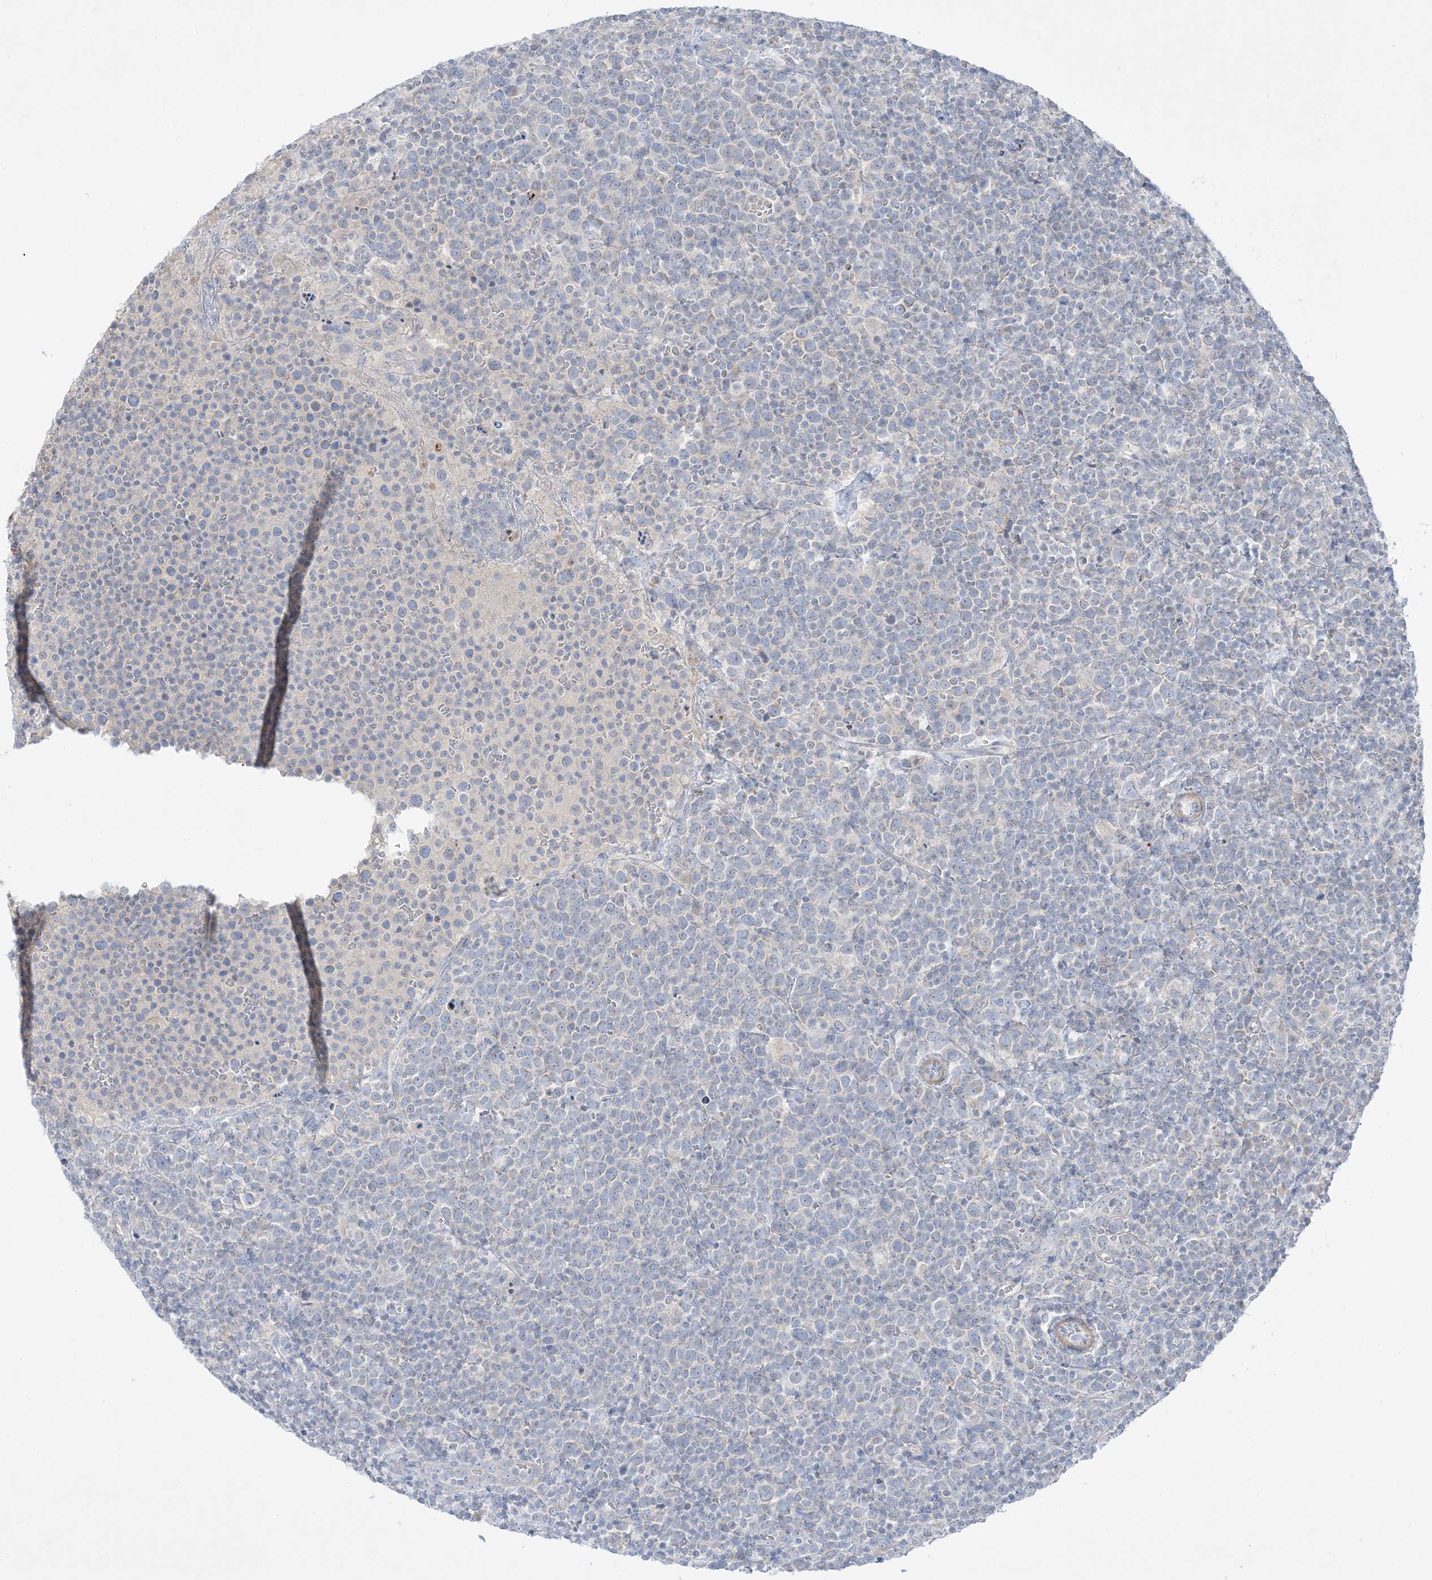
{"staining": {"intensity": "negative", "quantity": "none", "location": "none"}, "tissue": "lymphoma", "cell_type": "Tumor cells", "image_type": "cancer", "snomed": [{"axis": "morphology", "description": "Malignant lymphoma, non-Hodgkin's type, High grade"}, {"axis": "topography", "description": "Lymph node"}], "caption": "Immunohistochemistry (IHC) photomicrograph of human malignant lymphoma, non-Hodgkin's type (high-grade) stained for a protein (brown), which exhibits no positivity in tumor cells. (DAB (3,3'-diaminobenzidine) immunohistochemistry with hematoxylin counter stain).", "gene": "FAM184A", "patient": {"sex": "male", "age": 61}}